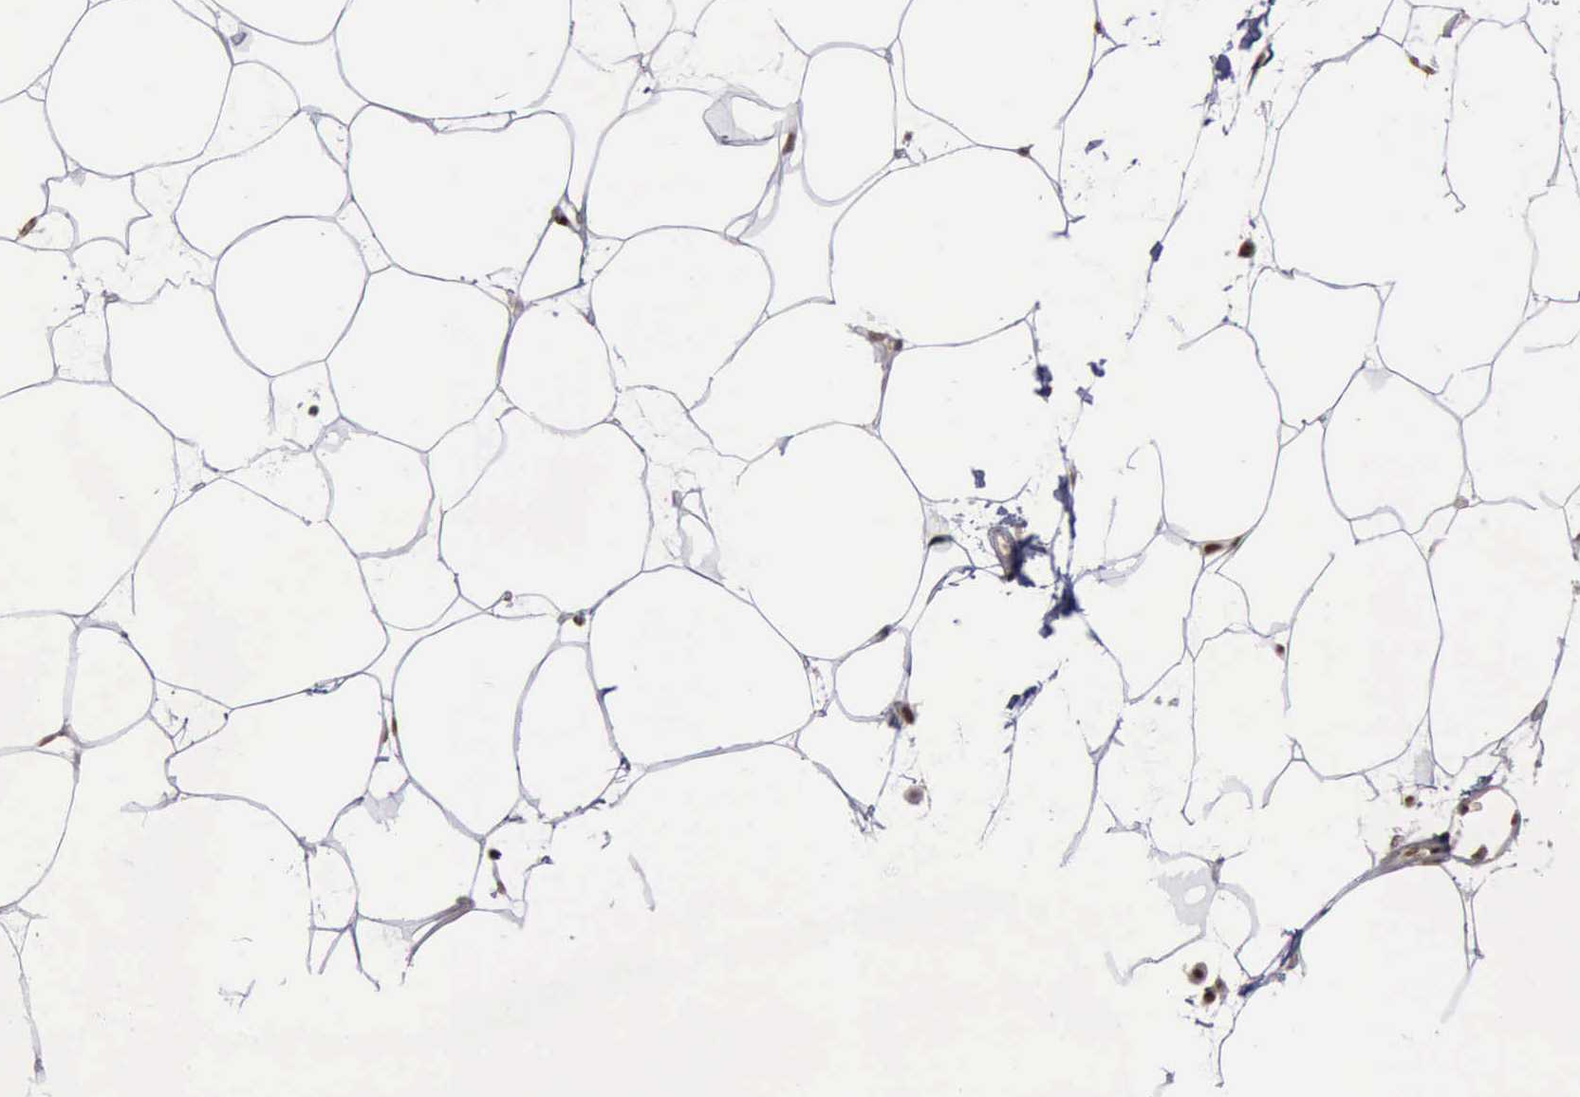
{"staining": {"intensity": "moderate", "quantity": ">75%", "location": "nuclear"}, "tissue": "adipose tissue", "cell_type": "Adipocytes", "image_type": "normal", "snomed": [{"axis": "morphology", "description": "Normal tissue, NOS"}, {"axis": "morphology", "description": "Duct carcinoma"}, {"axis": "topography", "description": "Breast"}, {"axis": "topography", "description": "Adipose tissue"}], "caption": "Human adipose tissue stained with a protein marker reveals moderate staining in adipocytes.", "gene": "ATM", "patient": {"sex": "female", "age": 37}}